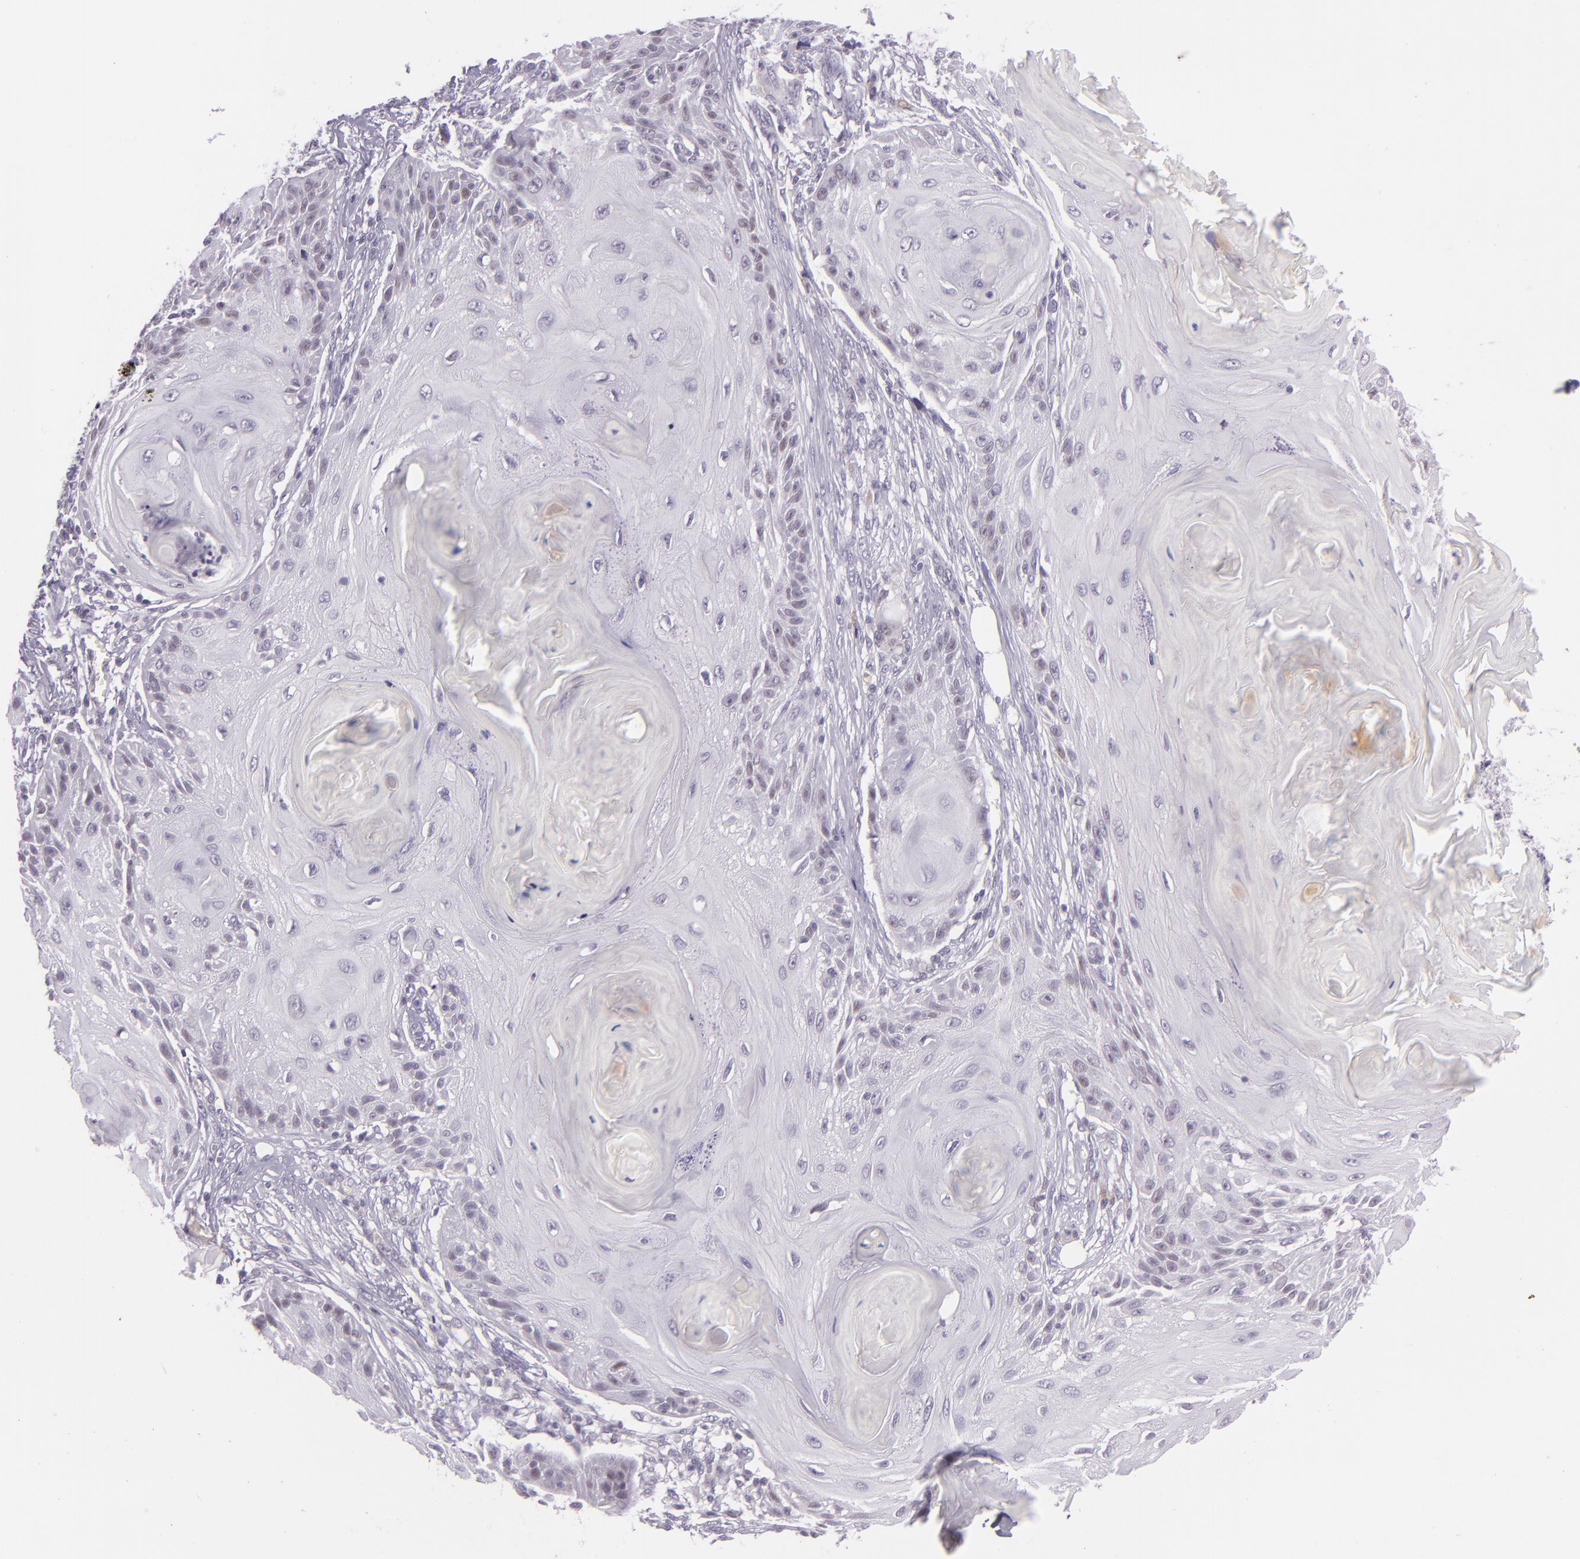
{"staining": {"intensity": "moderate", "quantity": "<25%", "location": "nuclear"}, "tissue": "skin cancer", "cell_type": "Tumor cells", "image_type": "cancer", "snomed": [{"axis": "morphology", "description": "Squamous cell carcinoma, NOS"}, {"axis": "topography", "description": "Skin"}], "caption": "An image of human squamous cell carcinoma (skin) stained for a protein exhibits moderate nuclear brown staining in tumor cells.", "gene": "CHEK2", "patient": {"sex": "female", "age": 88}}